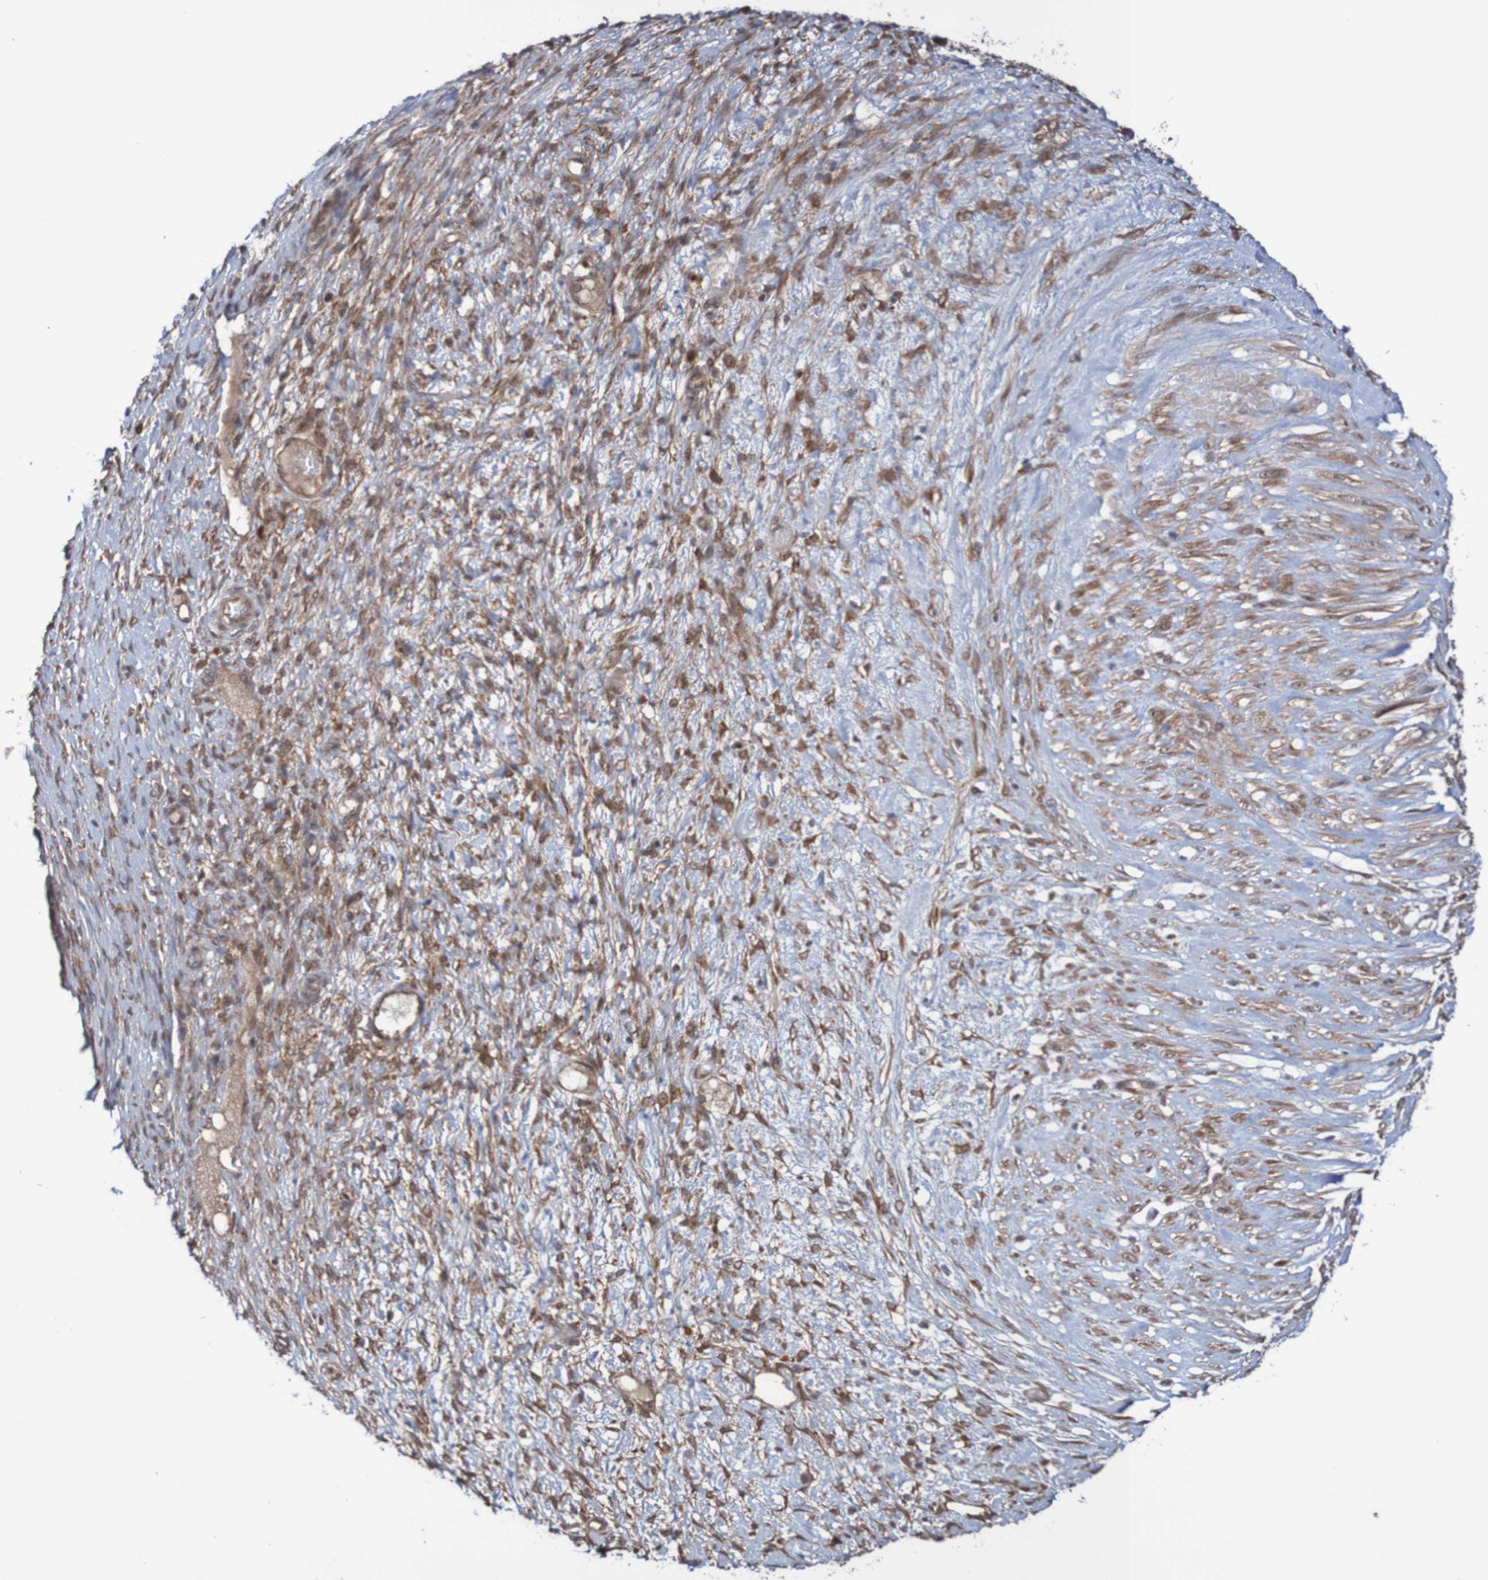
{"staining": {"intensity": "moderate", "quantity": ">75%", "location": "cytoplasmic/membranous"}, "tissue": "ovarian cancer", "cell_type": "Tumor cells", "image_type": "cancer", "snomed": [{"axis": "morphology", "description": "Cystadenocarcinoma, mucinous, NOS"}, {"axis": "topography", "description": "Ovary"}], "caption": "Ovarian cancer was stained to show a protein in brown. There is medium levels of moderate cytoplasmic/membranous expression in about >75% of tumor cells.", "gene": "PHPT1", "patient": {"sex": "female", "age": 80}}